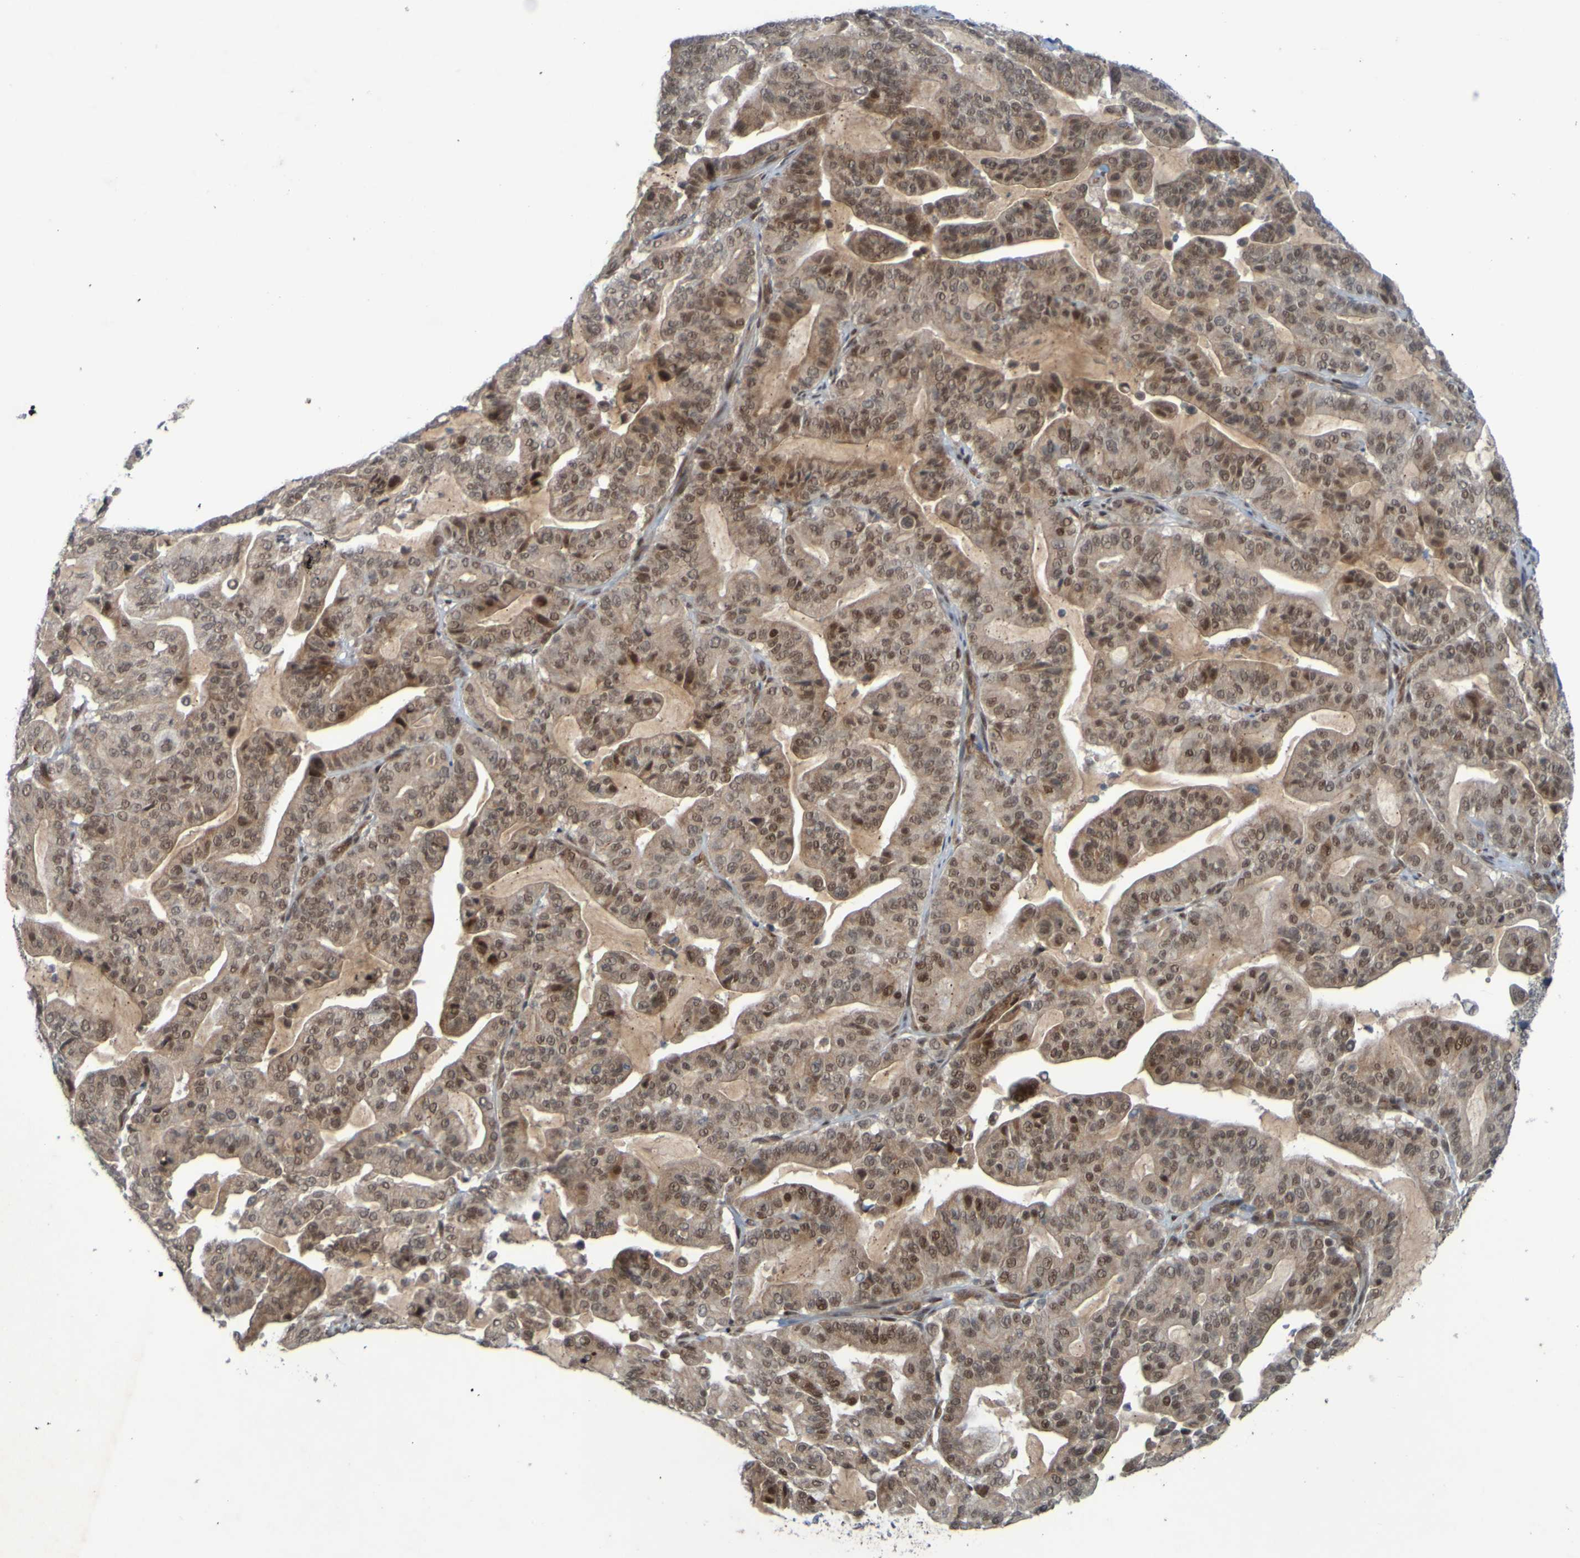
{"staining": {"intensity": "moderate", "quantity": ">75%", "location": "cytoplasmic/membranous,nuclear"}, "tissue": "pancreatic cancer", "cell_type": "Tumor cells", "image_type": "cancer", "snomed": [{"axis": "morphology", "description": "Adenocarcinoma, NOS"}, {"axis": "topography", "description": "Pancreas"}], "caption": "Pancreatic cancer stained with immunohistochemistry exhibits moderate cytoplasmic/membranous and nuclear positivity in about >75% of tumor cells.", "gene": "MCPH1", "patient": {"sex": "male", "age": 63}}